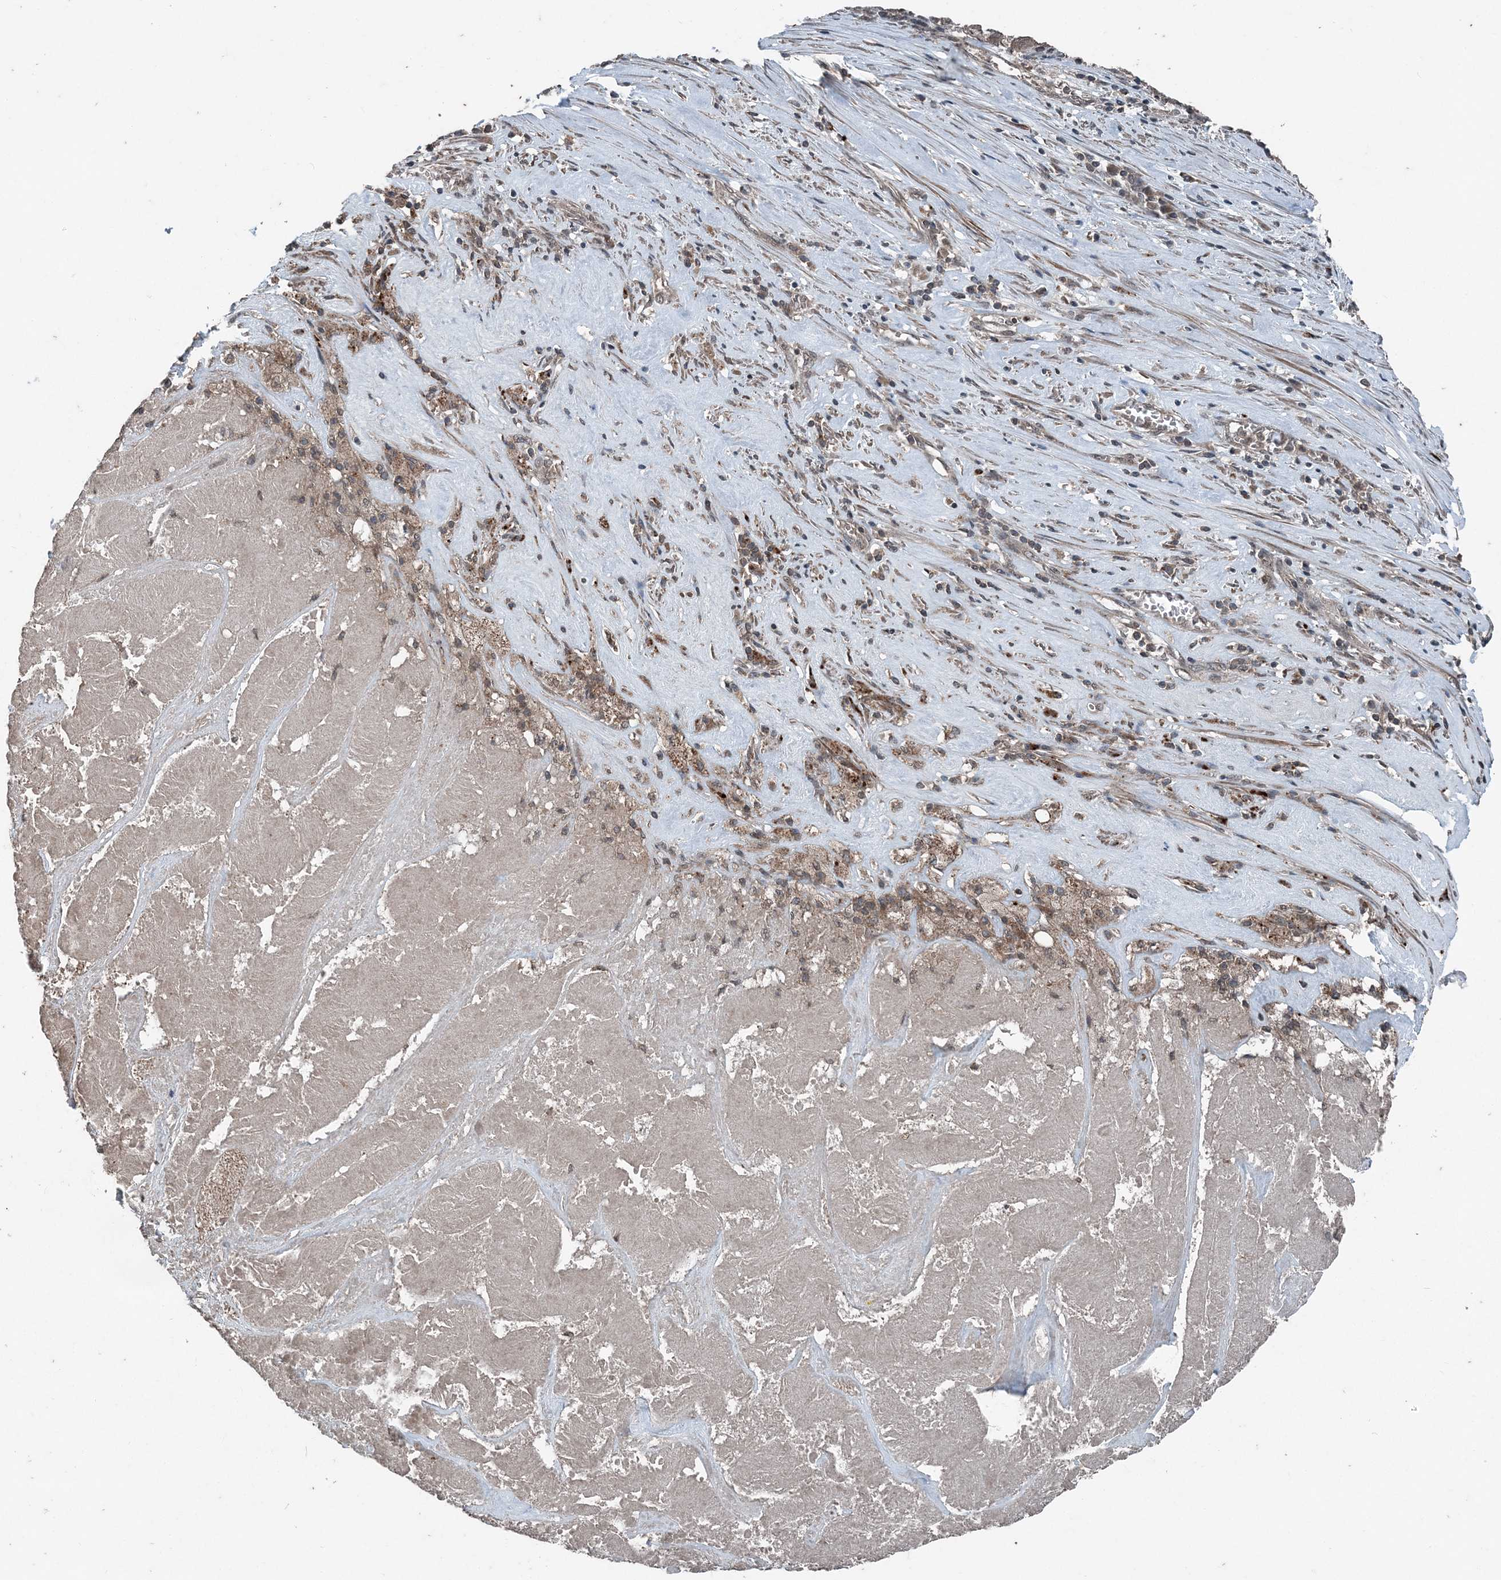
{"staining": {"intensity": "weak", "quantity": "25%-75%", "location": "cytoplasmic/membranous"}, "tissue": "pancreatic cancer", "cell_type": "Tumor cells", "image_type": "cancer", "snomed": [{"axis": "morphology", "description": "Adenocarcinoma, NOS"}, {"axis": "topography", "description": "Pancreas"}], "caption": "Protein positivity by IHC reveals weak cytoplasmic/membranous positivity in about 25%-75% of tumor cells in pancreatic cancer. (Stains: DAB in brown, nuclei in blue, Microscopy: brightfield microscopy at high magnification).", "gene": "CFL1", "patient": {"sex": "male", "age": 63}}